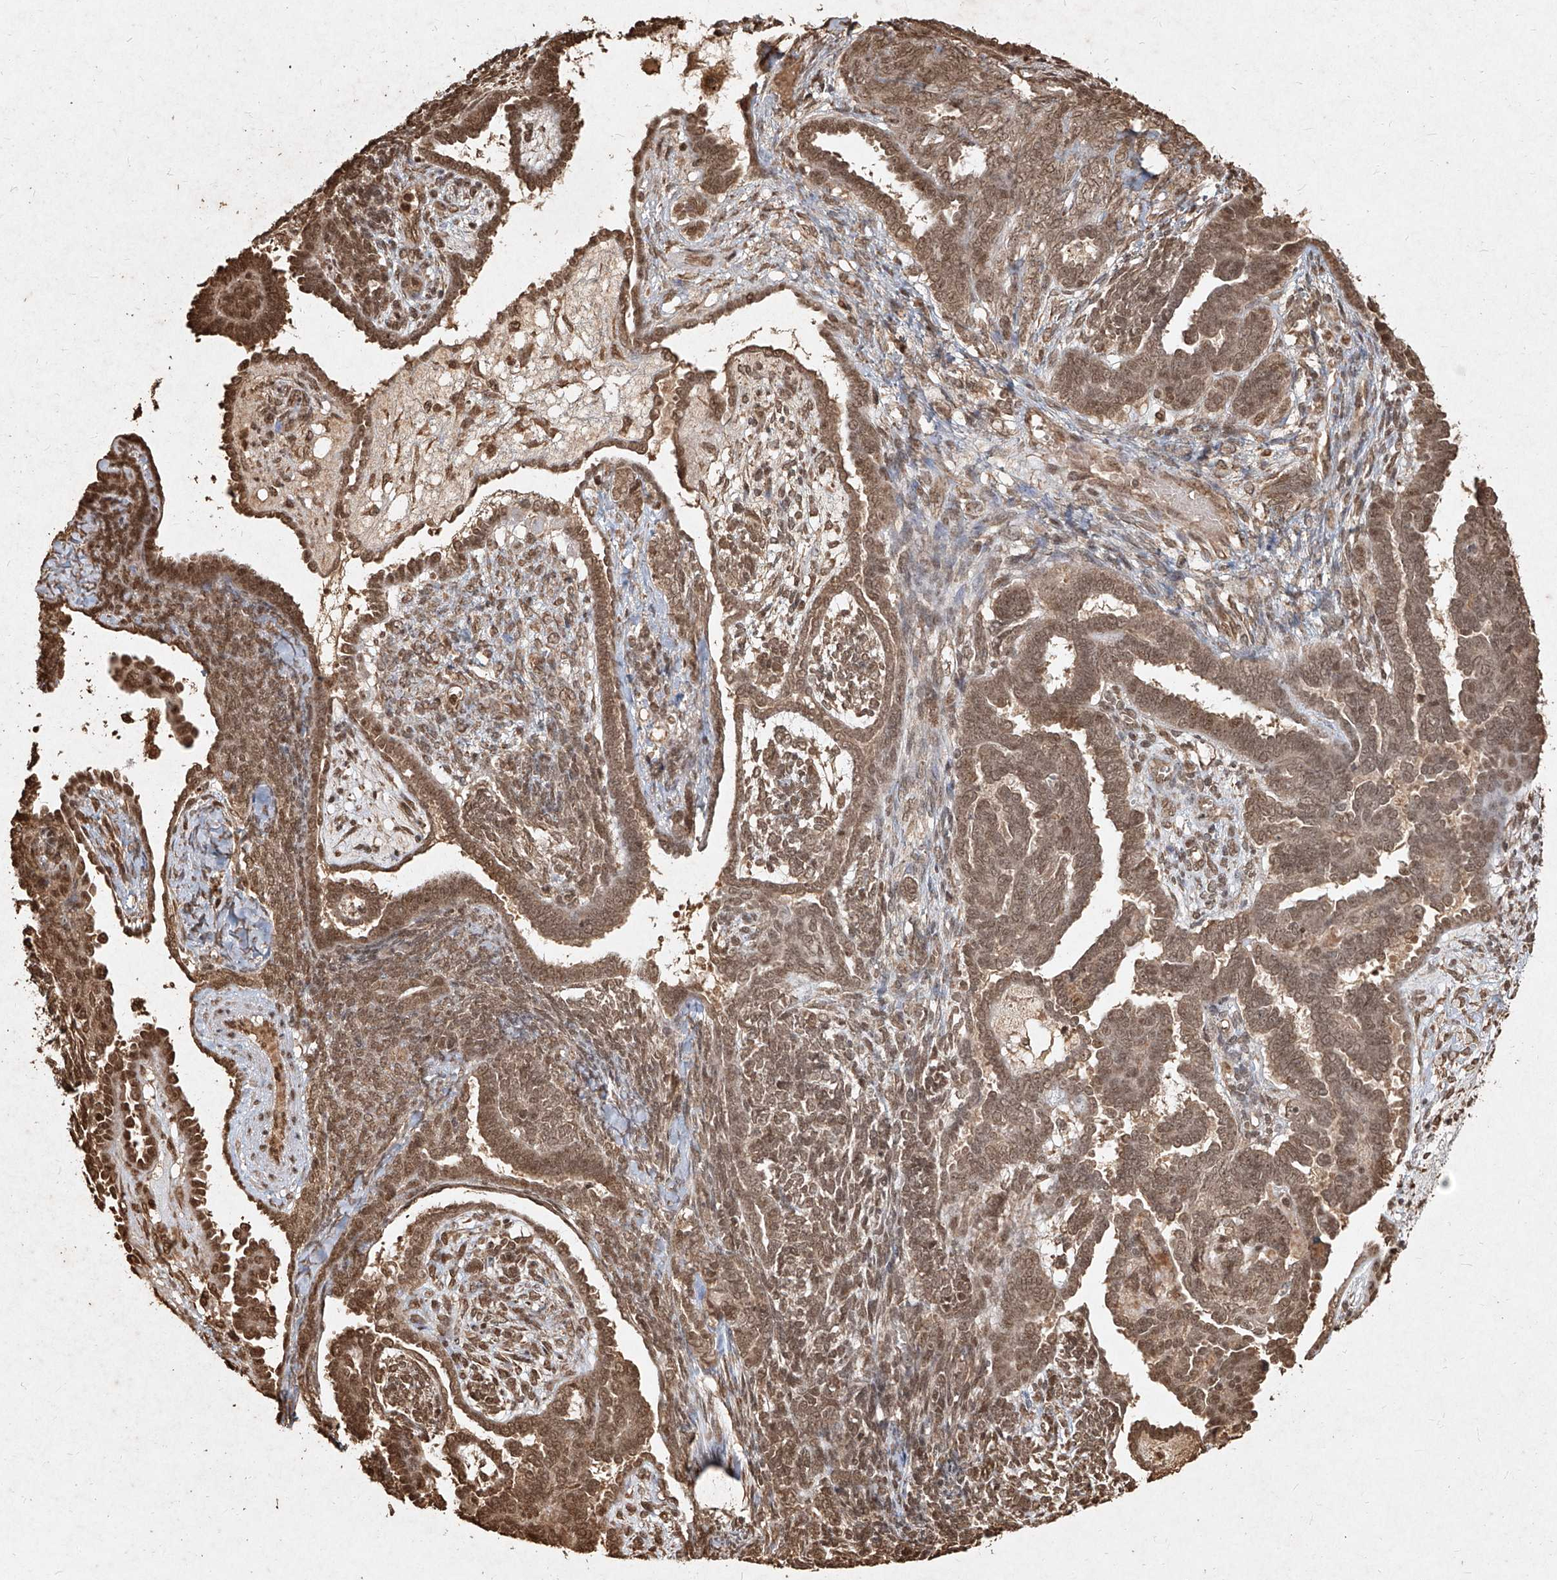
{"staining": {"intensity": "moderate", "quantity": ">75%", "location": "cytoplasmic/membranous,nuclear"}, "tissue": "endometrial cancer", "cell_type": "Tumor cells", "image_type": "cancer", "snomed": [{"axis": "morphology", "description": "Neoplasm, malignant, NOS"}, {"axis": "topography", "description": "Endometrium"}], "caption": "Human endometrial cancer stained with a brown dye displays moderate cytoplasmic/membranous and nuclear positive expression in about >75% of tumor cells.", "gene": "UBE2K", "patient": {"sex": "female", "age": 74}}